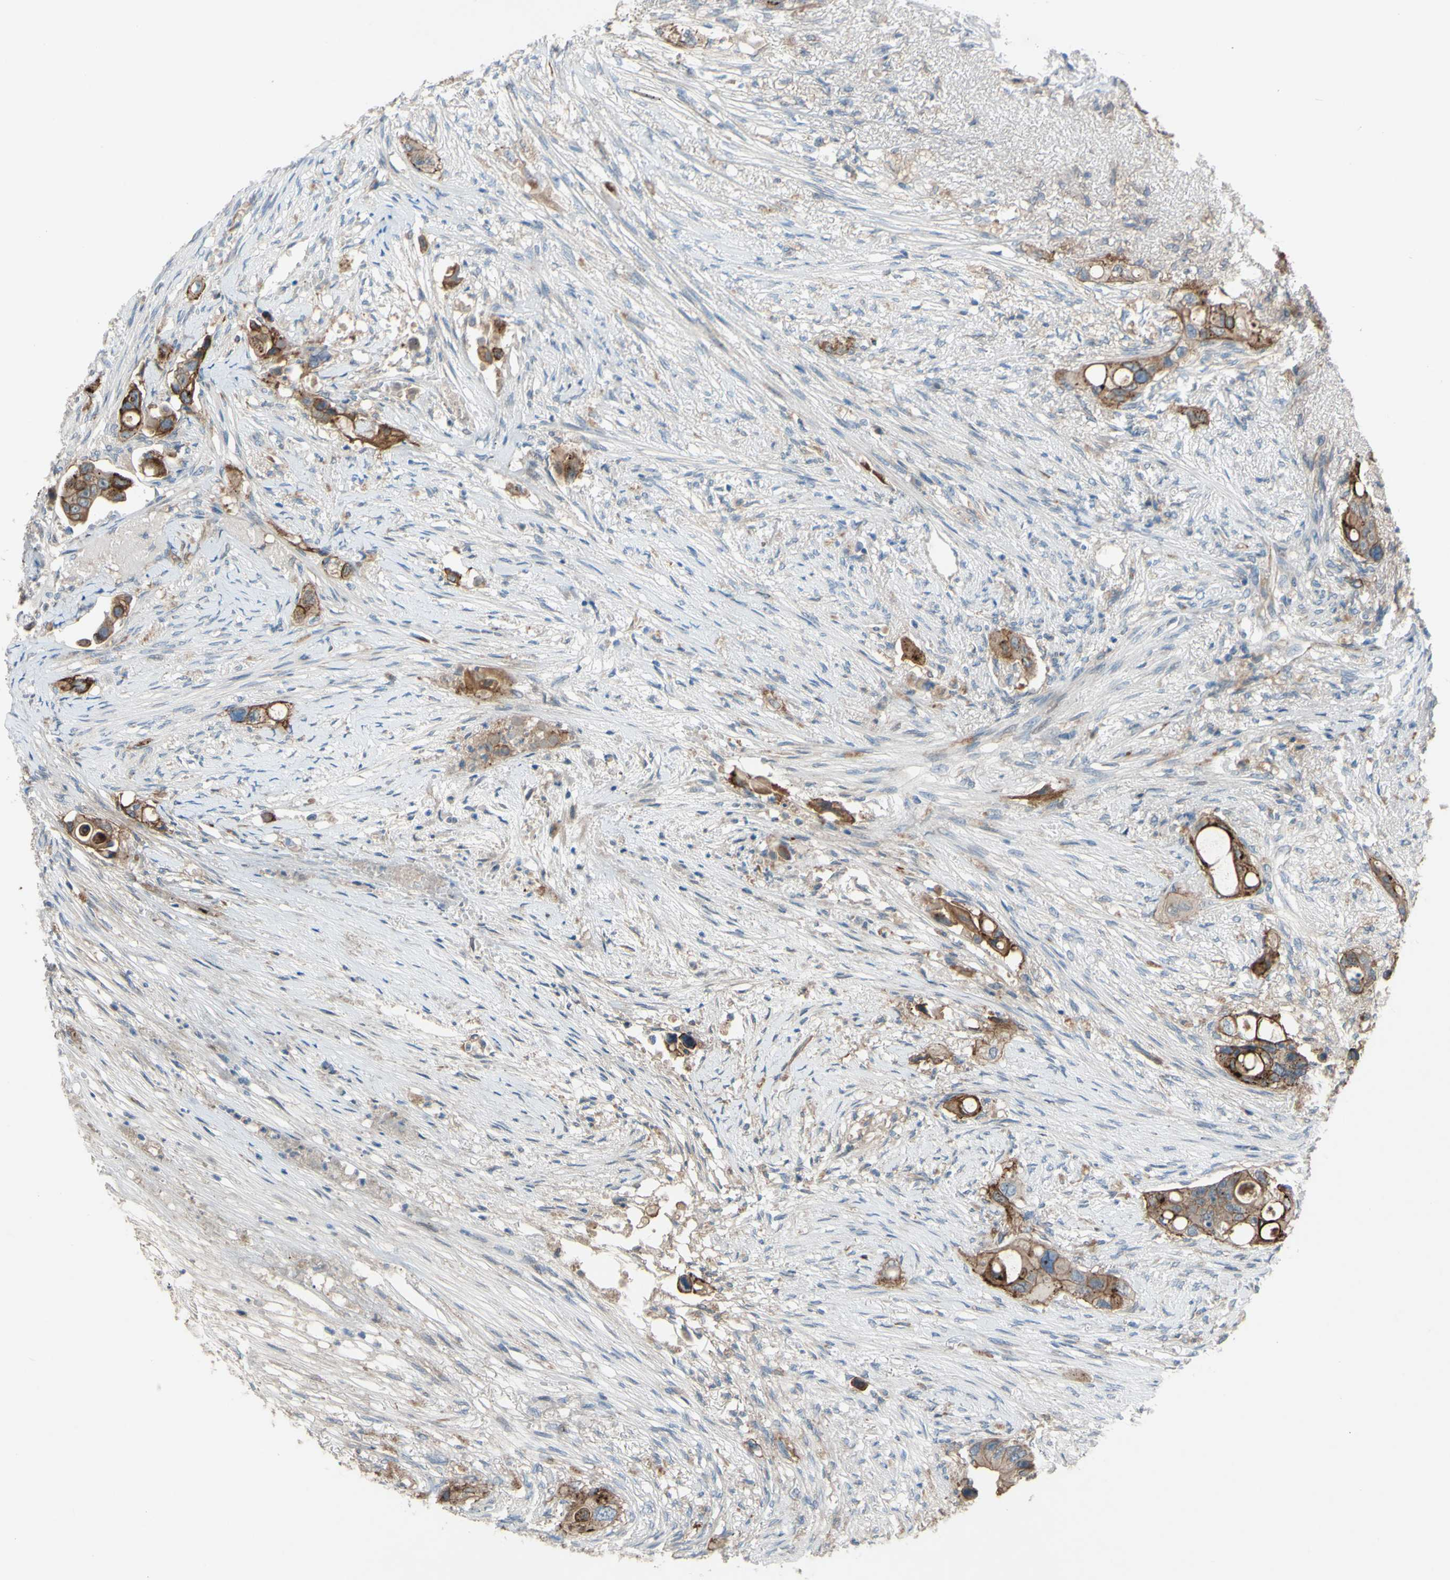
{"staining": {"intensity": "moderate", "quantity": ">75%", "location": "cytoplasmic/membranous"}, "tissue": "colorectal cancer", "cell_type": "Tumor cells", "image_type": "cancer", "snomed": [{"axis": "morphology", "description": "Adenocarcinoma, NOS"}, {"axis": "topography", "description": "Colon"}], "caption": "Adenocarcinoma (colorectal) tissue exhibits moderate cytoplasmic/membranous positivity in approximately >75% of tumor cells, visualized by immunohistochemistry.", "gene": "CDCP1", "patient": {"sex": "female", "age": 57}}